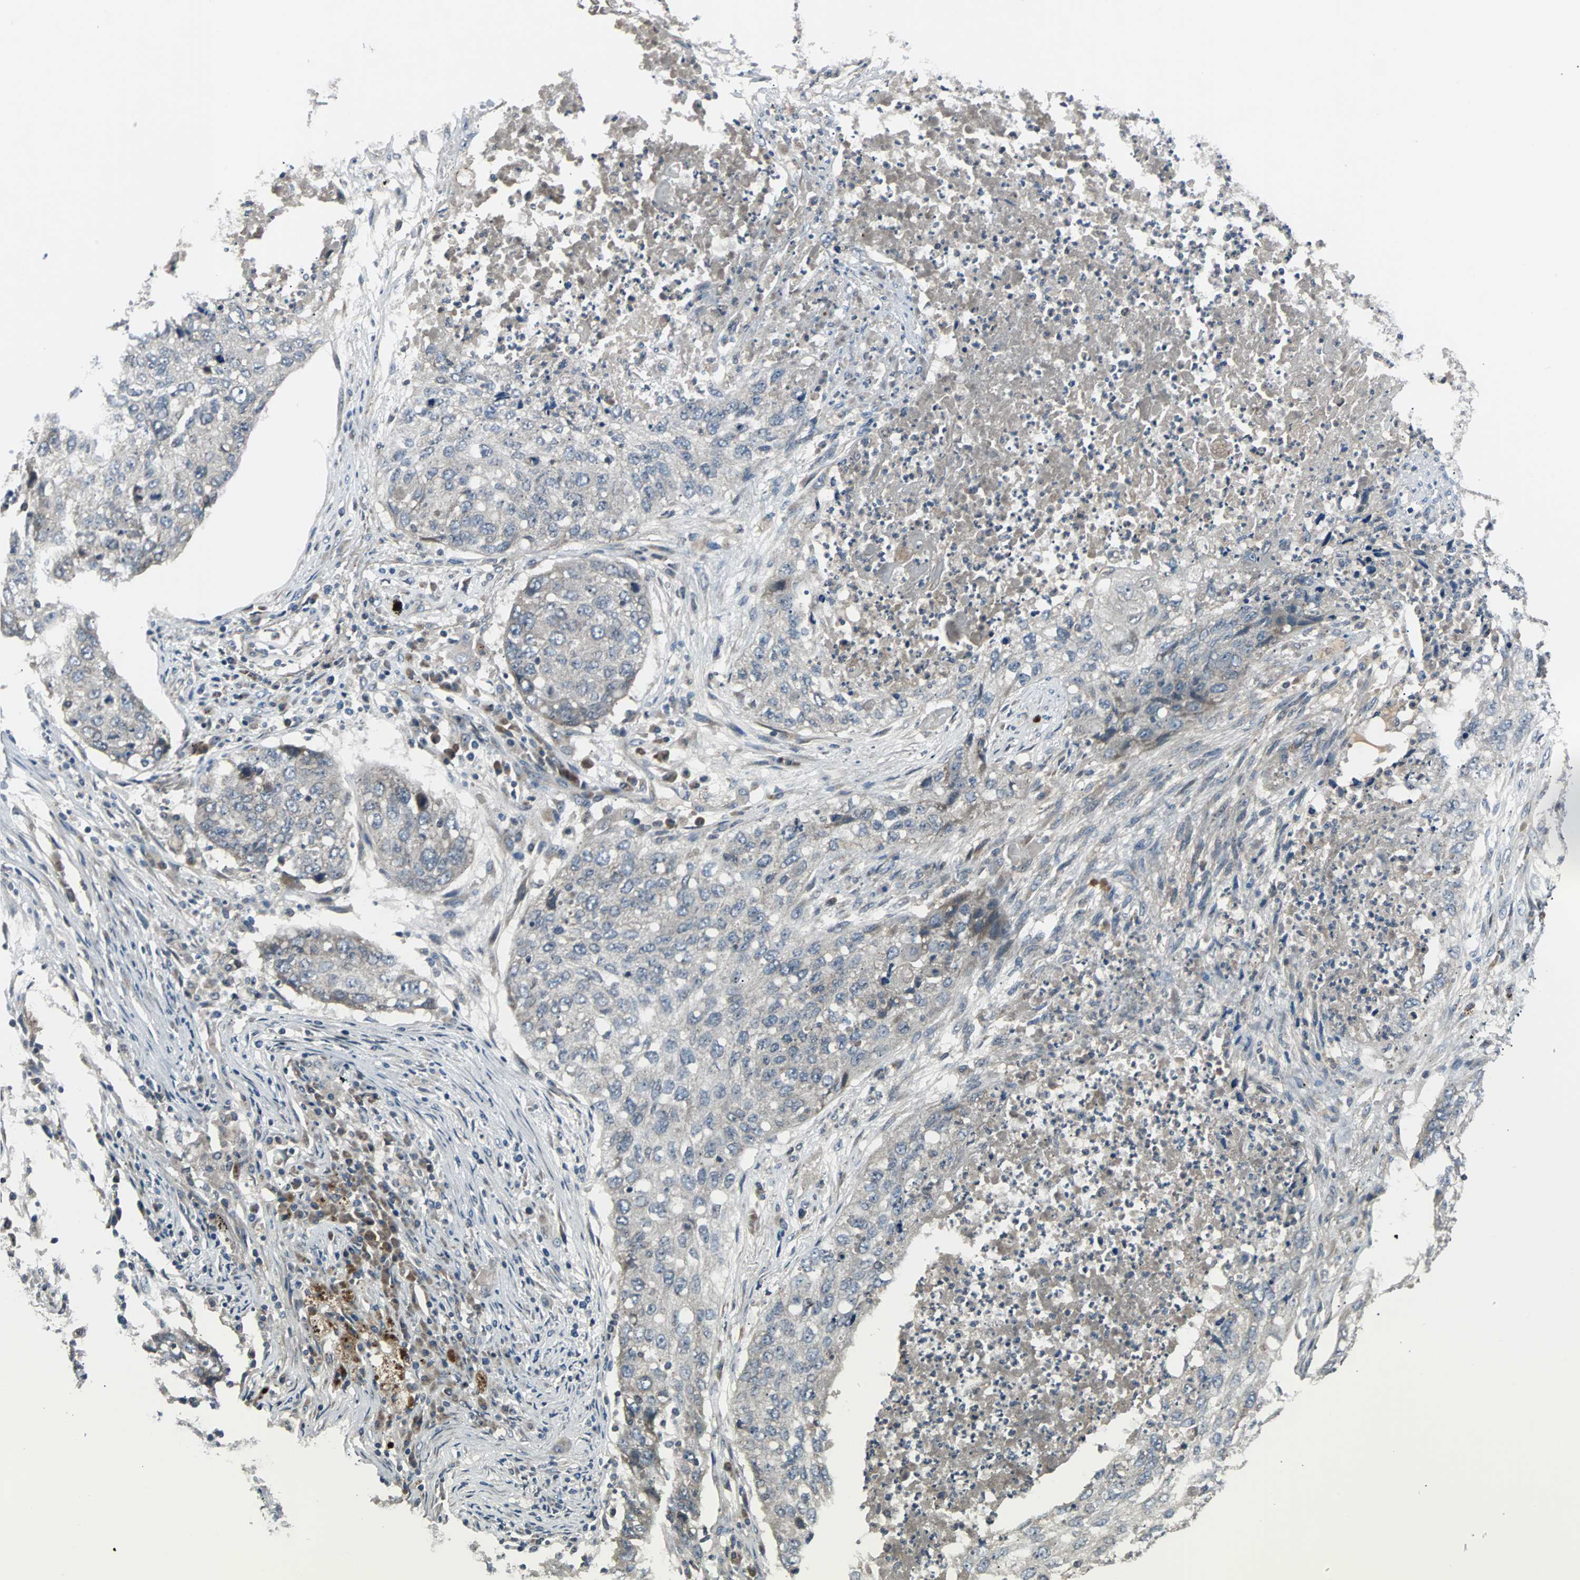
{"staining": {"intensity": "negative", "quantity": "none", "location": "none"}, "tissue": "lung cancer", "cell_type": "Tumor cells", "image_type": "cancer", "snomed": [{"axis": "morphology", "description": "Squamous cell carcinoma, NOS"}, {"axis": "topography", "description": "Lung"}], "caption": "This is an immunohistochemistry histopathology image of human lung squamous cell carcinoma. There is no positivity in tumor cells.", "gene": "ARF1", "patient": {"sex": "female", "age": 63}}